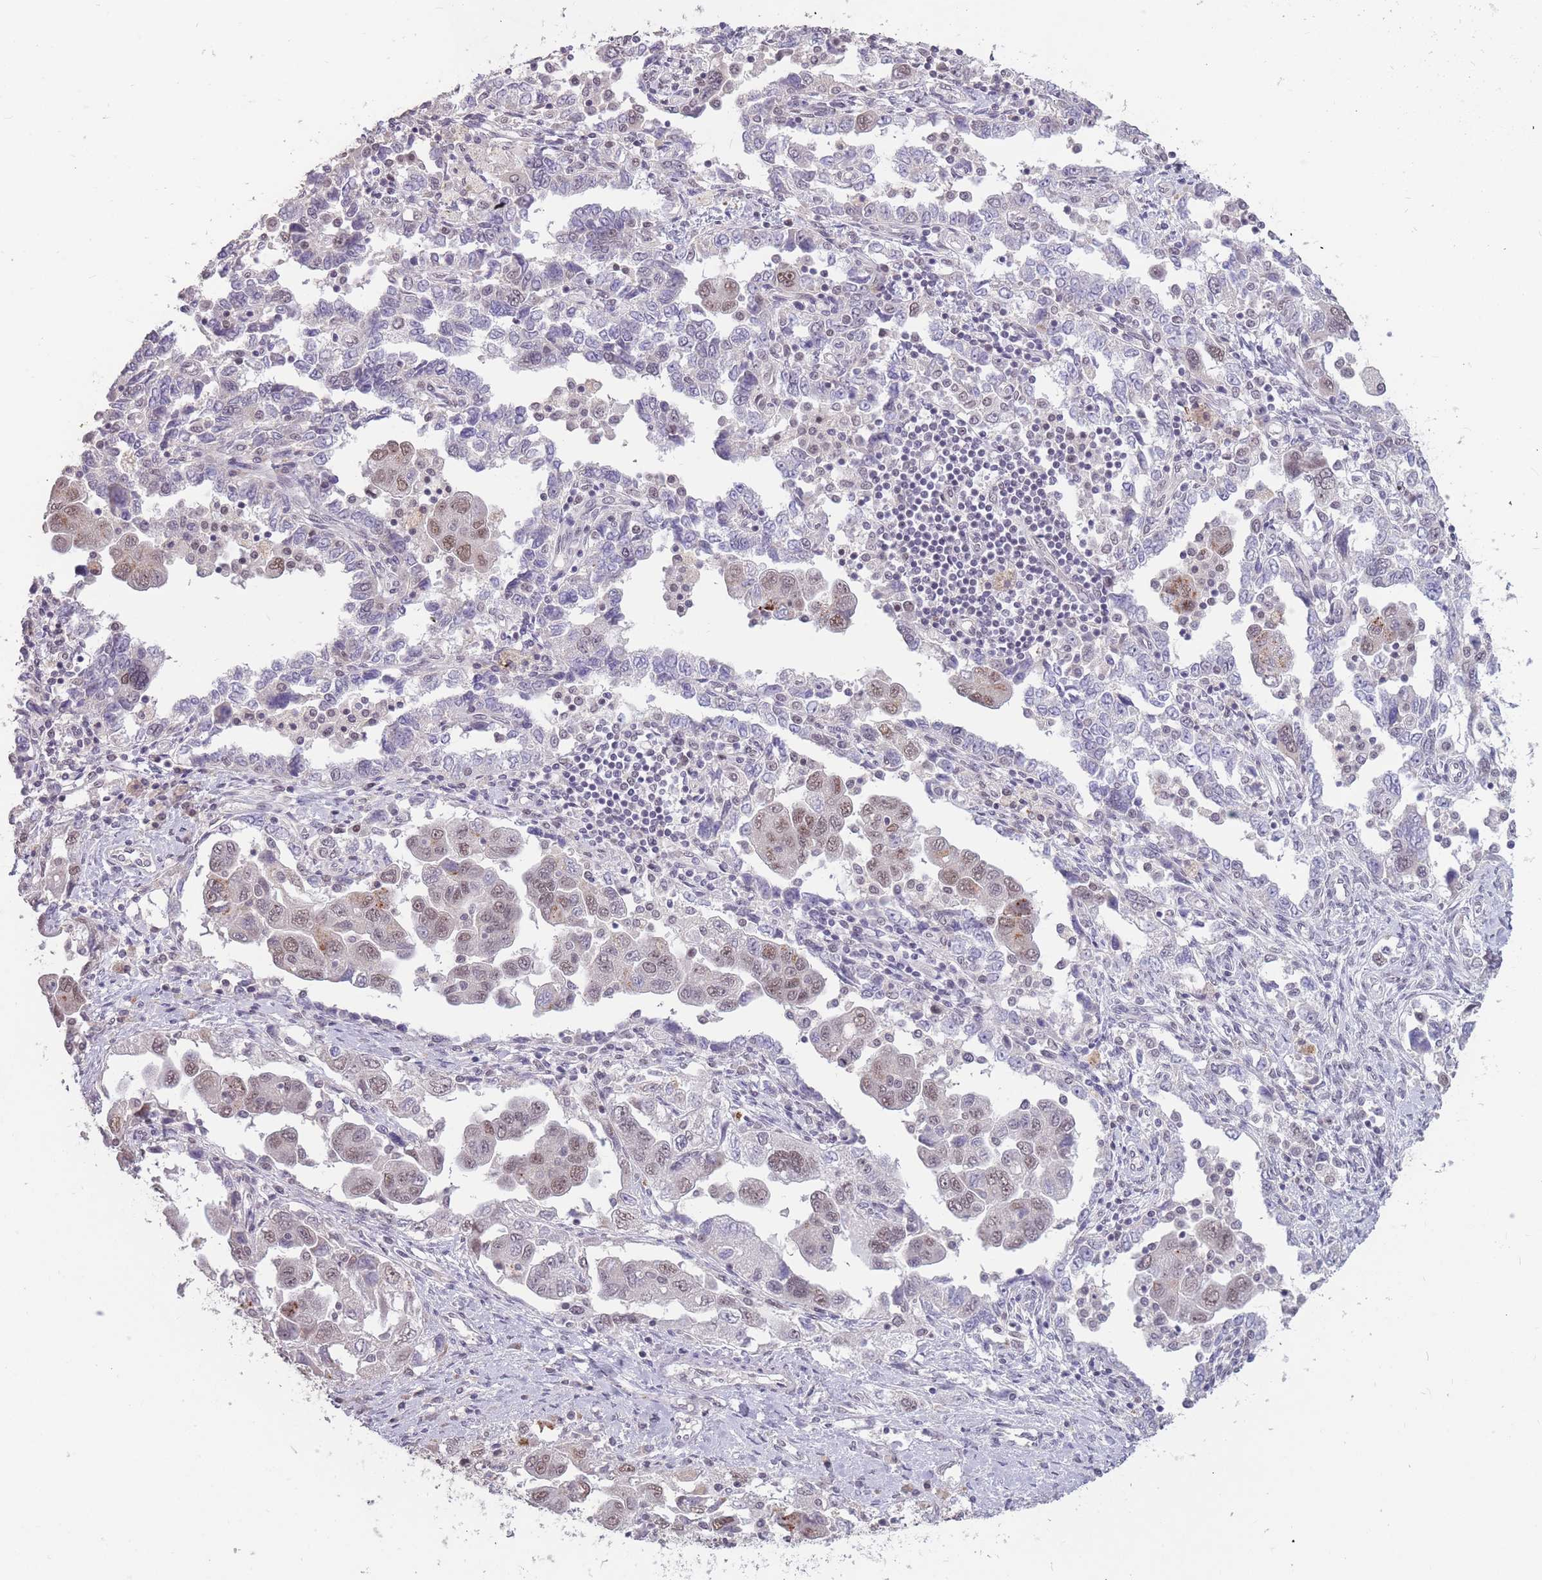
{"staining": {"intensity": "weak", "quantity": "25%-75%", "location": "nuclear"}, "tissue": "ovarian cancer", "cell_type": "Tumor cells", "image_type": "cancer", "snomed": [{"axis": "morphology", "description": "Carcinoma, NOS"}, {"axis": "morphology", "description": "Cystadenocarcinoma, serous, NOS"}, {"axis": "topography", "description": "Ovary"}], "caption": "A low amount of weak nuclear expression is appreciated in about 25%-75% of tumor cells in ovarian serous cystadenocarcinoma tissue. The staining was performed using DAB (3,3'-diaminobenzidine) to visualize the protein expression in brown, while the nuclei were stained in blue with hematoxylin (Magnification: 20x).", "gene": "HNRNPUL1", "patient": {"sex": "female", "age": 69}}